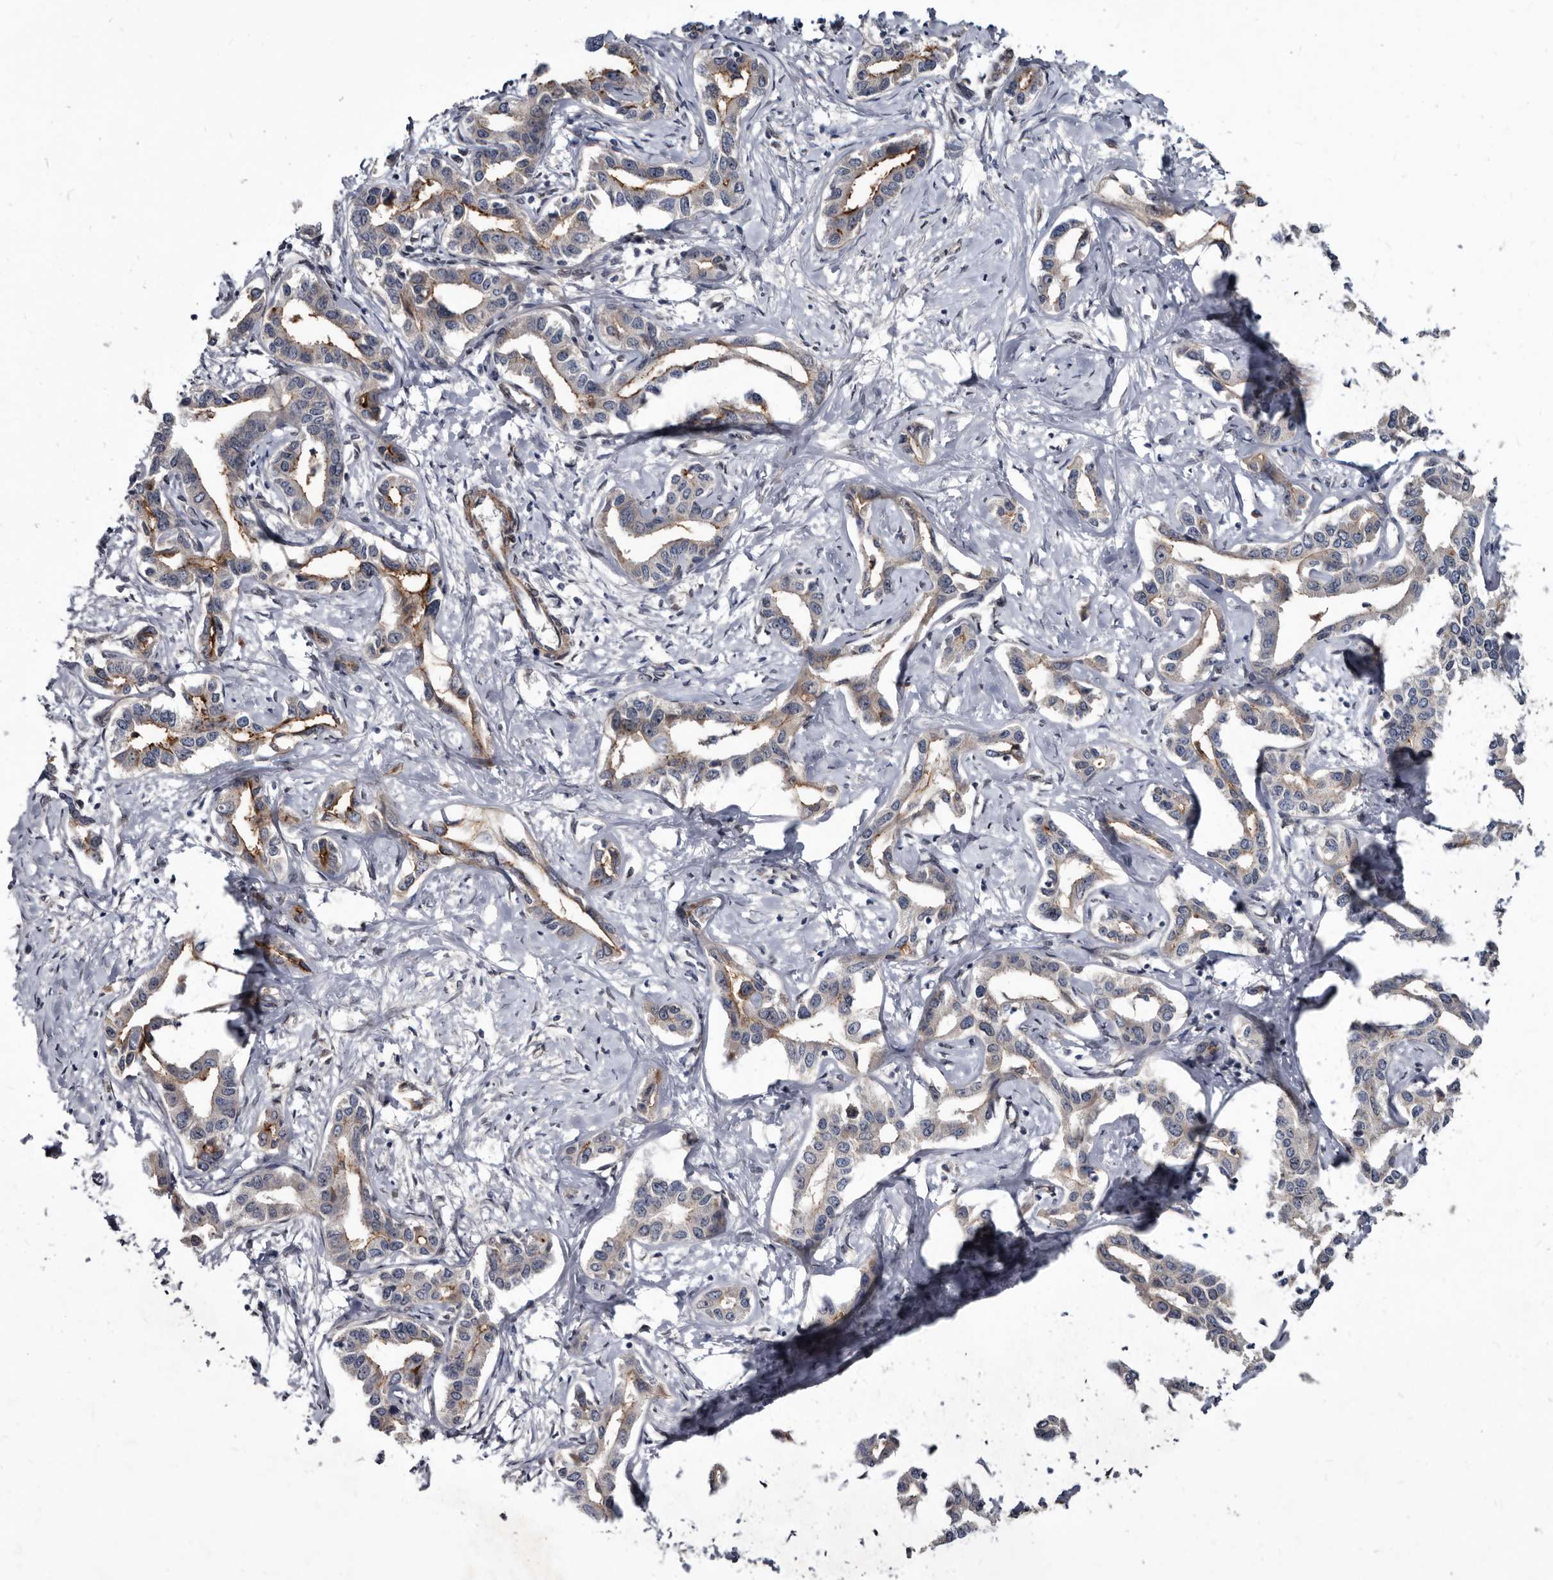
{"staining": {"intensity": "weak", "quantity": "25%-75%", "location": "cytoplasmic/membranous"}, "tissue": "liver cancer", "cell_type": "Tumor cells", "image_type": "cancer", "snomed": [{"axis": "morphology", "description": "Cholangiocarcinoma"}, {"axis": "topography", "description": "Liver"}], "caption": "Brown immunohistochemical staining in liver cancer (cholangiocarcinoma) exhibits weak cytoplasmic/membranous positivity in approximately 25%-75% of tumor cells.", "gene": "PROM1", "patient": {"sex": "male", "age": 59}}